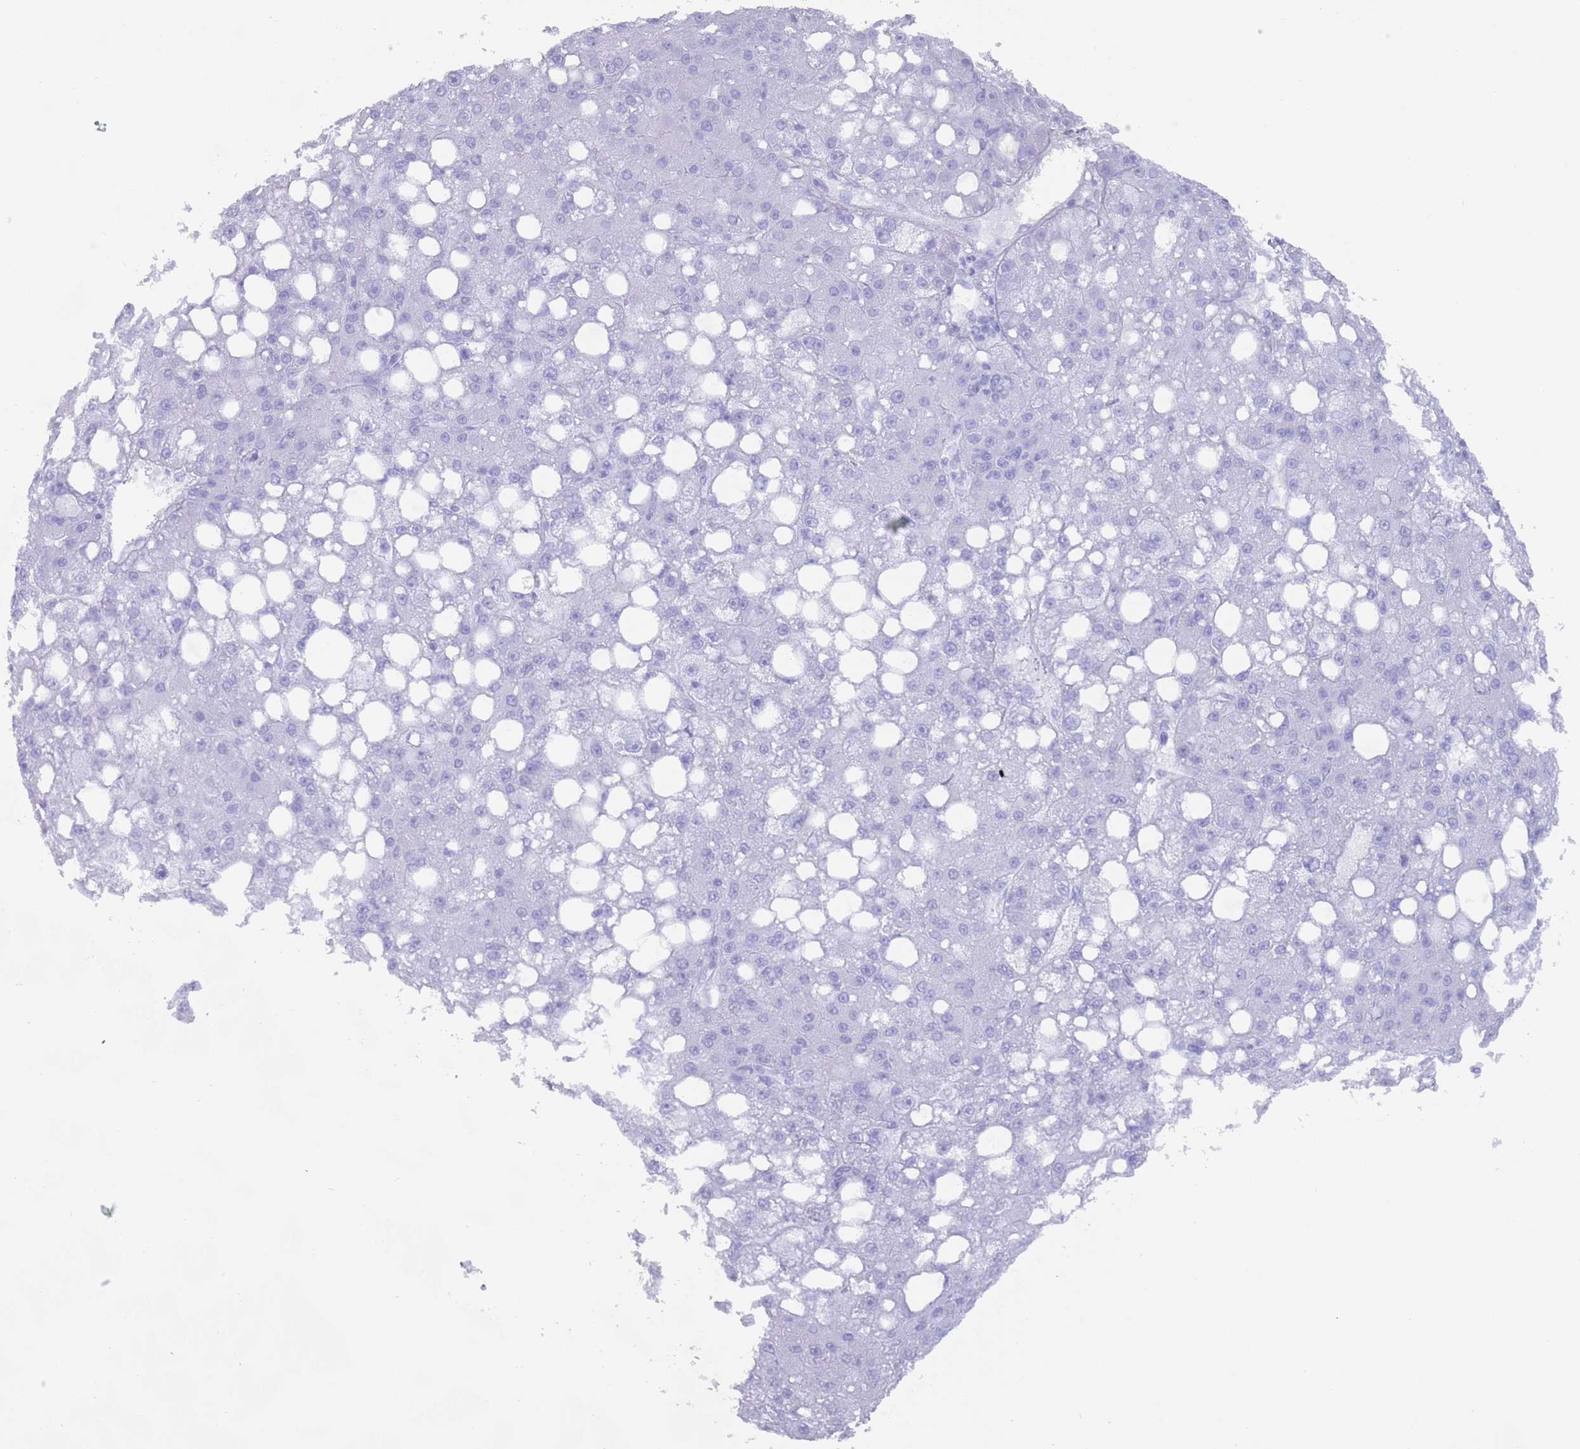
{"staining": {"intensity": "negative", "quantity": "none", "location": "none"}, "tissue": "liver cancer", "cell_type": "Tumor cells", "image_type": "cancer", "snomed": [{"axis": "morphology", "description": "Carcinoma, Hepatocellular, NOS"}, {"axis": "topography", "description": "Liver"}], "caption": "Image shows no protein positivity in tumor cells of liver cancer tissue.", "gene": "MYADML2", "patient": {"sex": "male", "age": 67}}